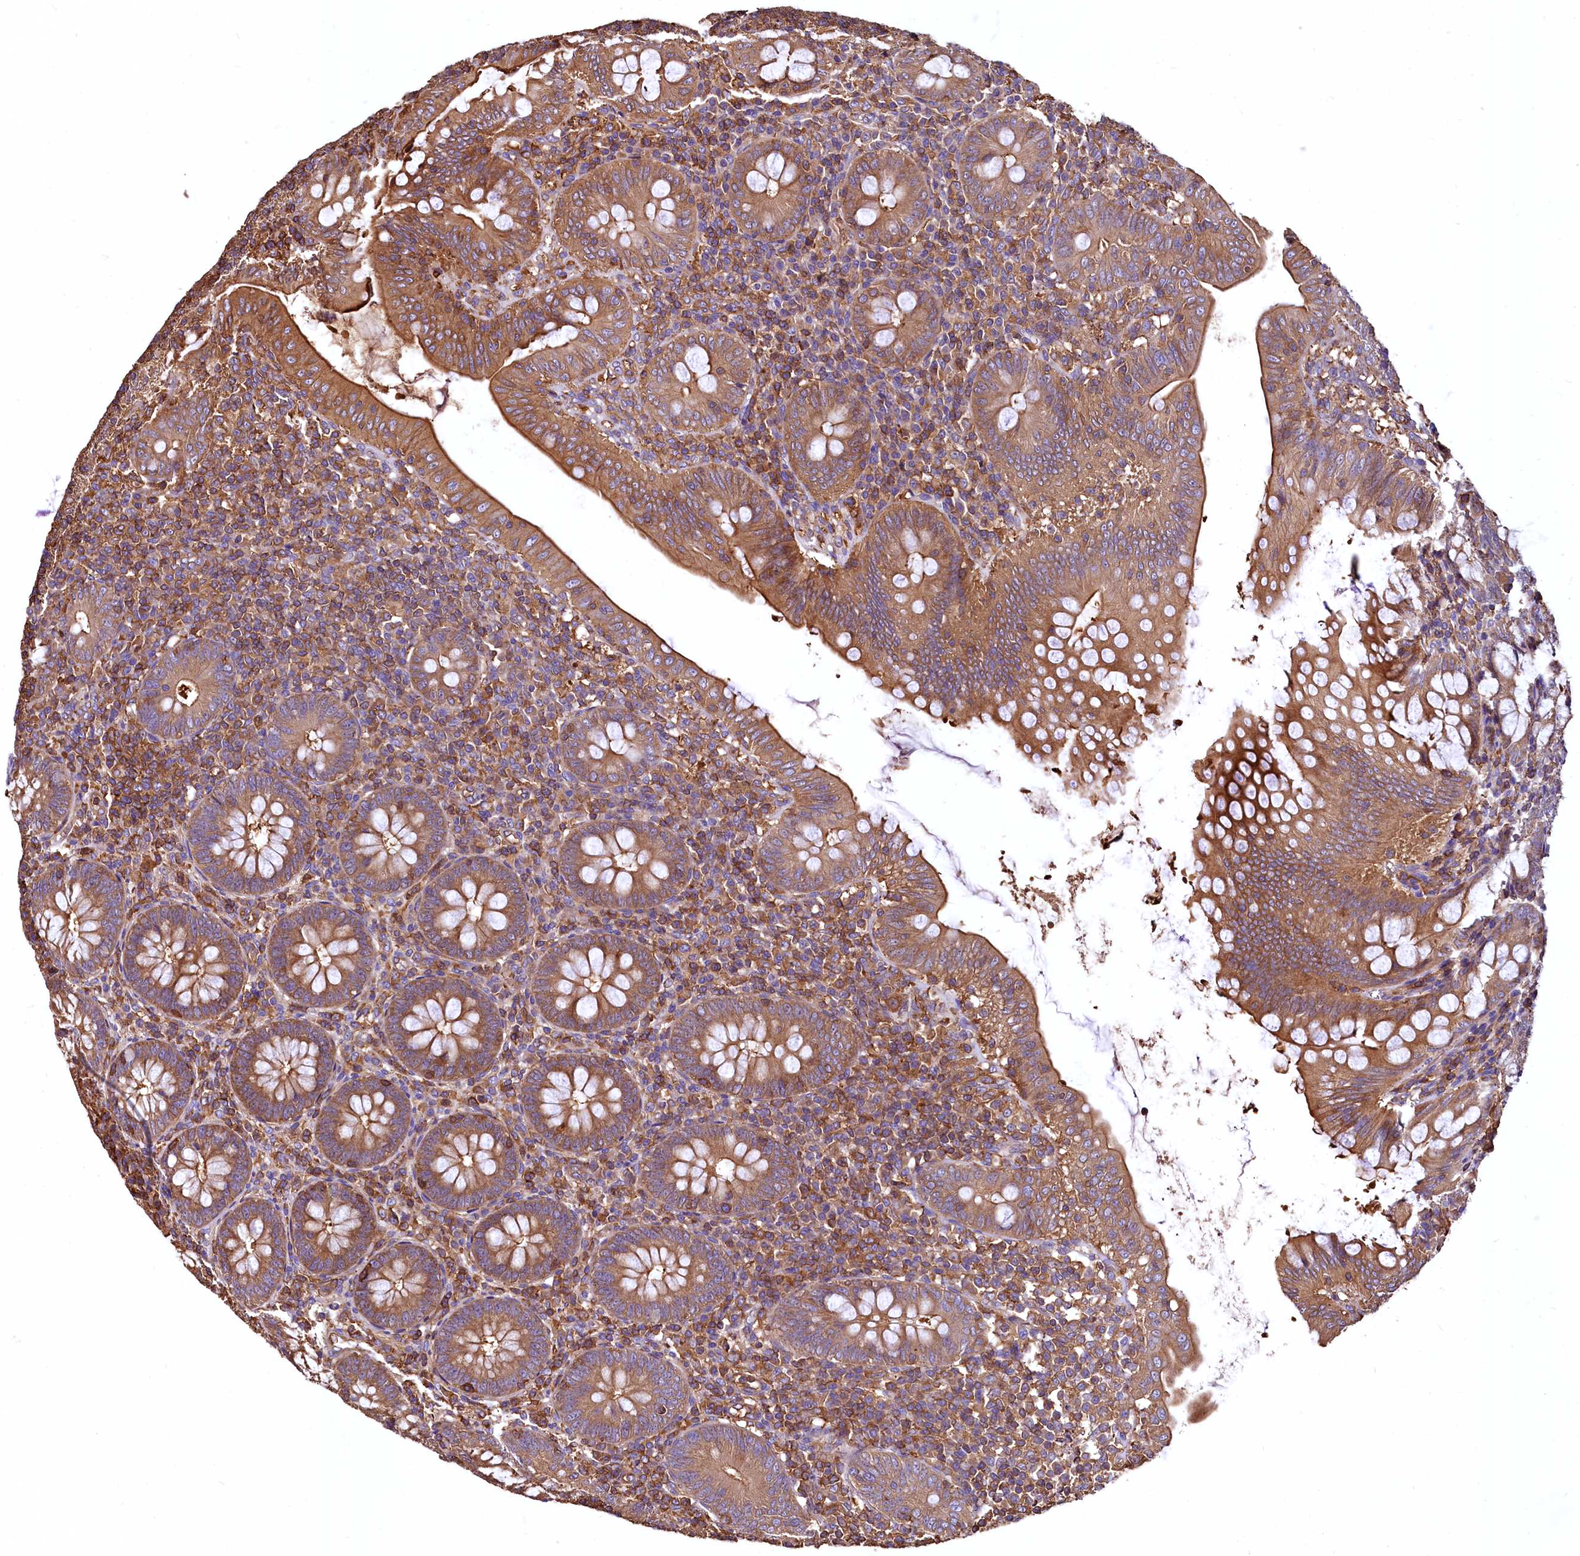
{"staining": {"intensity": "moderate", "quantity": ">75%", "location": "cytoplasmic/membranous"}, "tissue": "appendix", "cell_type": "Glandular cells", "image_type": "normal", "snomed": [{"axis": "morphology", "description": "Normal tissue, NOS"}, {"axis": "topography", "description": "Appendix"}], "caption": "Brown immunohistochemical staining in unremarkable appendix reveals moderate cytoplasmic/membranous positivity in about >75% of glandular cells. The staining is performed using DAB brown chromogen to label protein expression. The nuclei are counter-stained blue using hematoxylin.", "gene": "RARS2", "patient": {"sex": "male", "age": 14}}